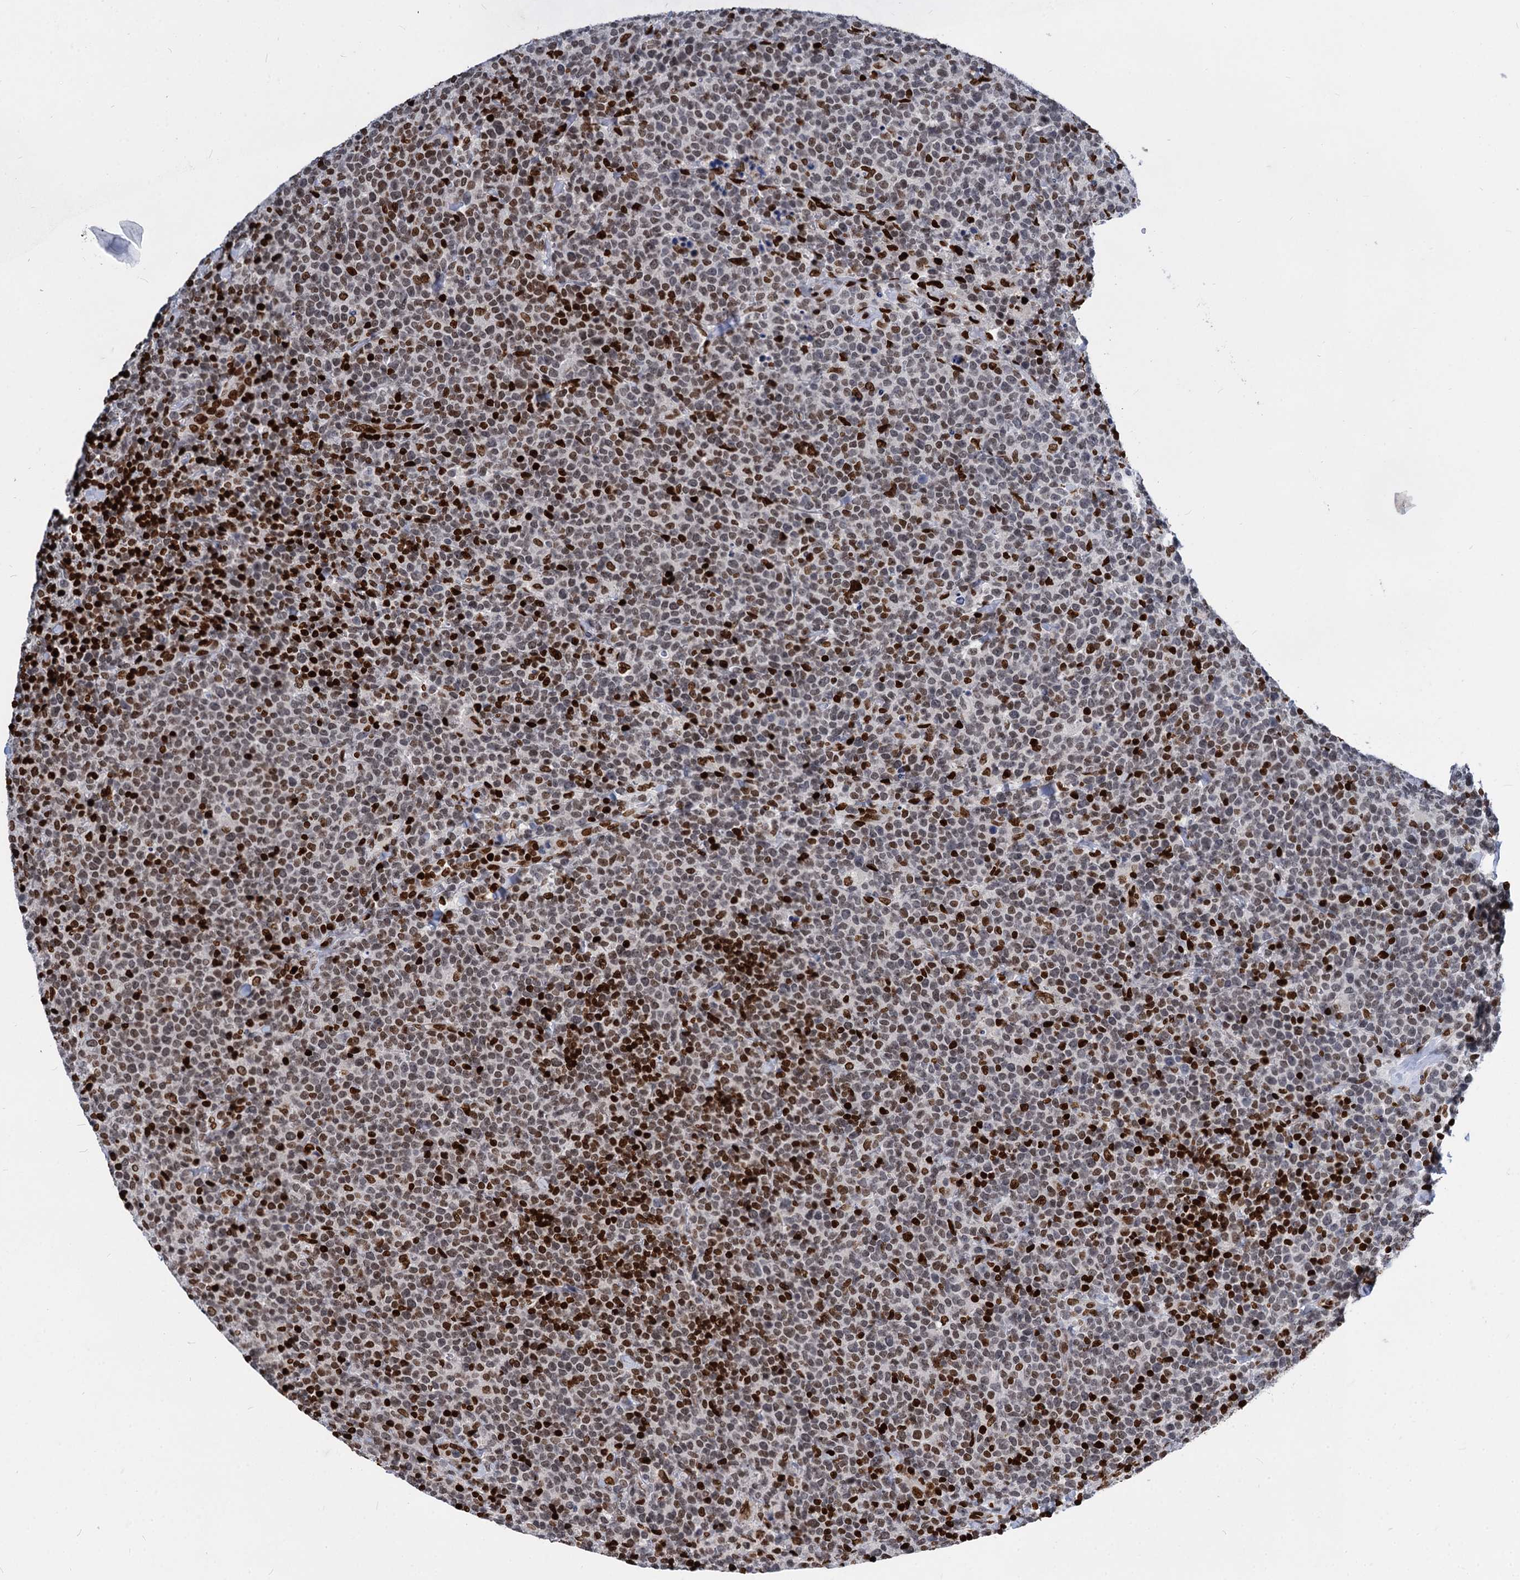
{"staining": {"intensity": "moderate", "quantity": "25%-75%", "location": "nuclear"}, "tissue": "lymphoma", "cell_type": "Tumor cells", "image_type": "cancer", "snomed": [{"axis": "morphology", "description": "Malignant lymphoma, non-Hodgkin's type, High grade"}, {"axis": "topography", "description": "Lymph node"}], "caption": "Immunohistochemical staining of malignant lymphoma, non-Hodgkin's type (high-grade) demonstrates medium levels of moderate nuclear protein staining in about 25%-75% of tumor cells. The protein of interest is stained brown, and the nuclei are stained in blue (DAB (3,3'-diaminobenzidine) IHC with brightfield microscopy, high magnification).", "gene": "MECP2", "patient": {"sex": "male", "age": 61}}